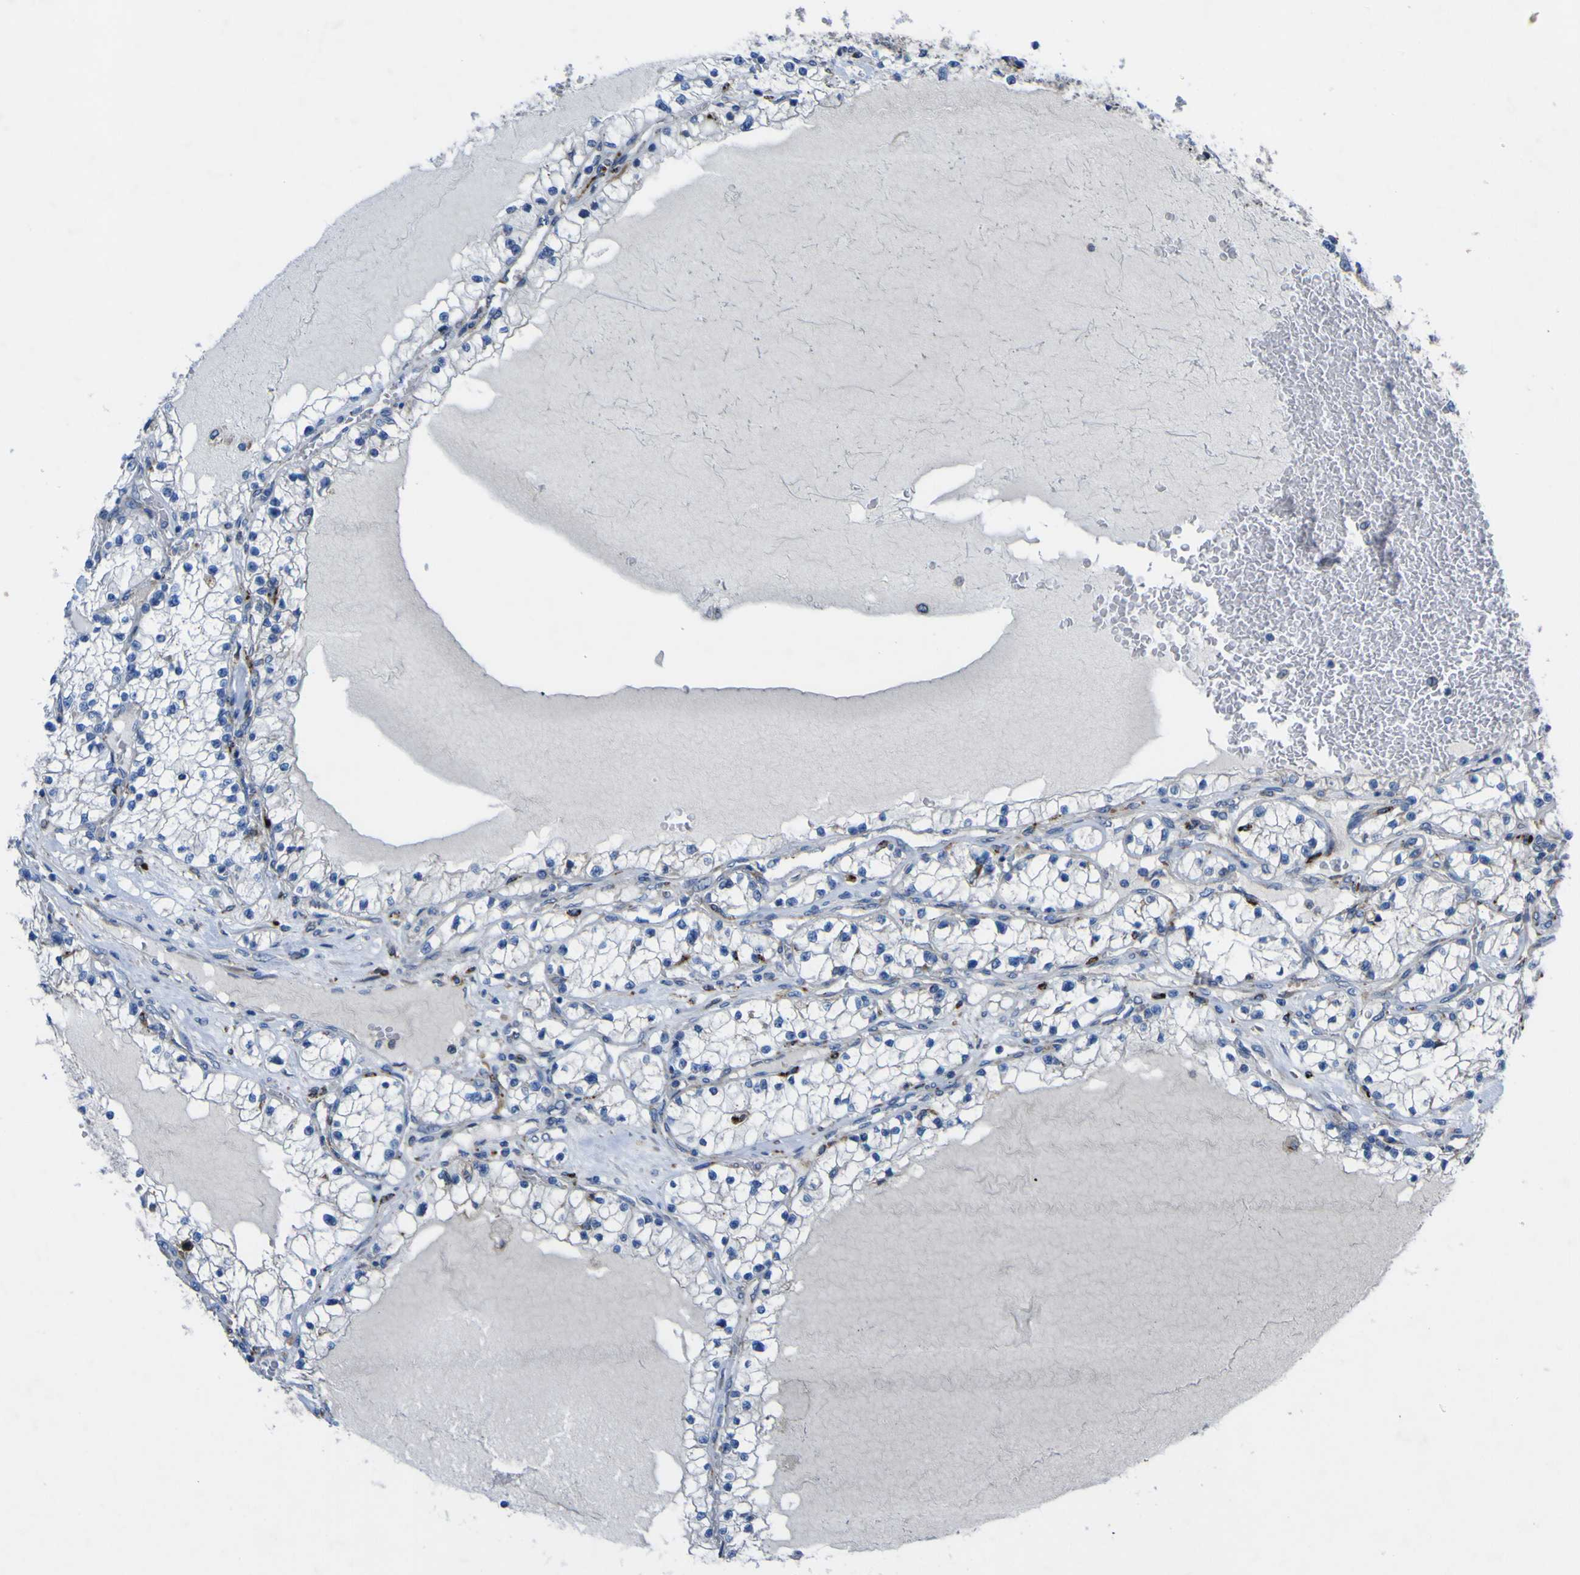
{"staining": {"intensity": "negative", "quantity": "none", "location": "none"}, "tissue": "renal cancer", "cell_type": "Tumor cells", "image_type": "cancer", "snomed": [{"axis": "morphology", "description": "Adenocarcinoma, NOS"}, {"axis": "topography", "description": "Kidney"}], "caption": "Protein analysis of adenocarcinoma (renal) demonstrates no significant expression in tumor cells. (IHC, brightfield microscopy, high magnification).", "gene": "CST3", "patient": {"sex": "male", "age": 68}}